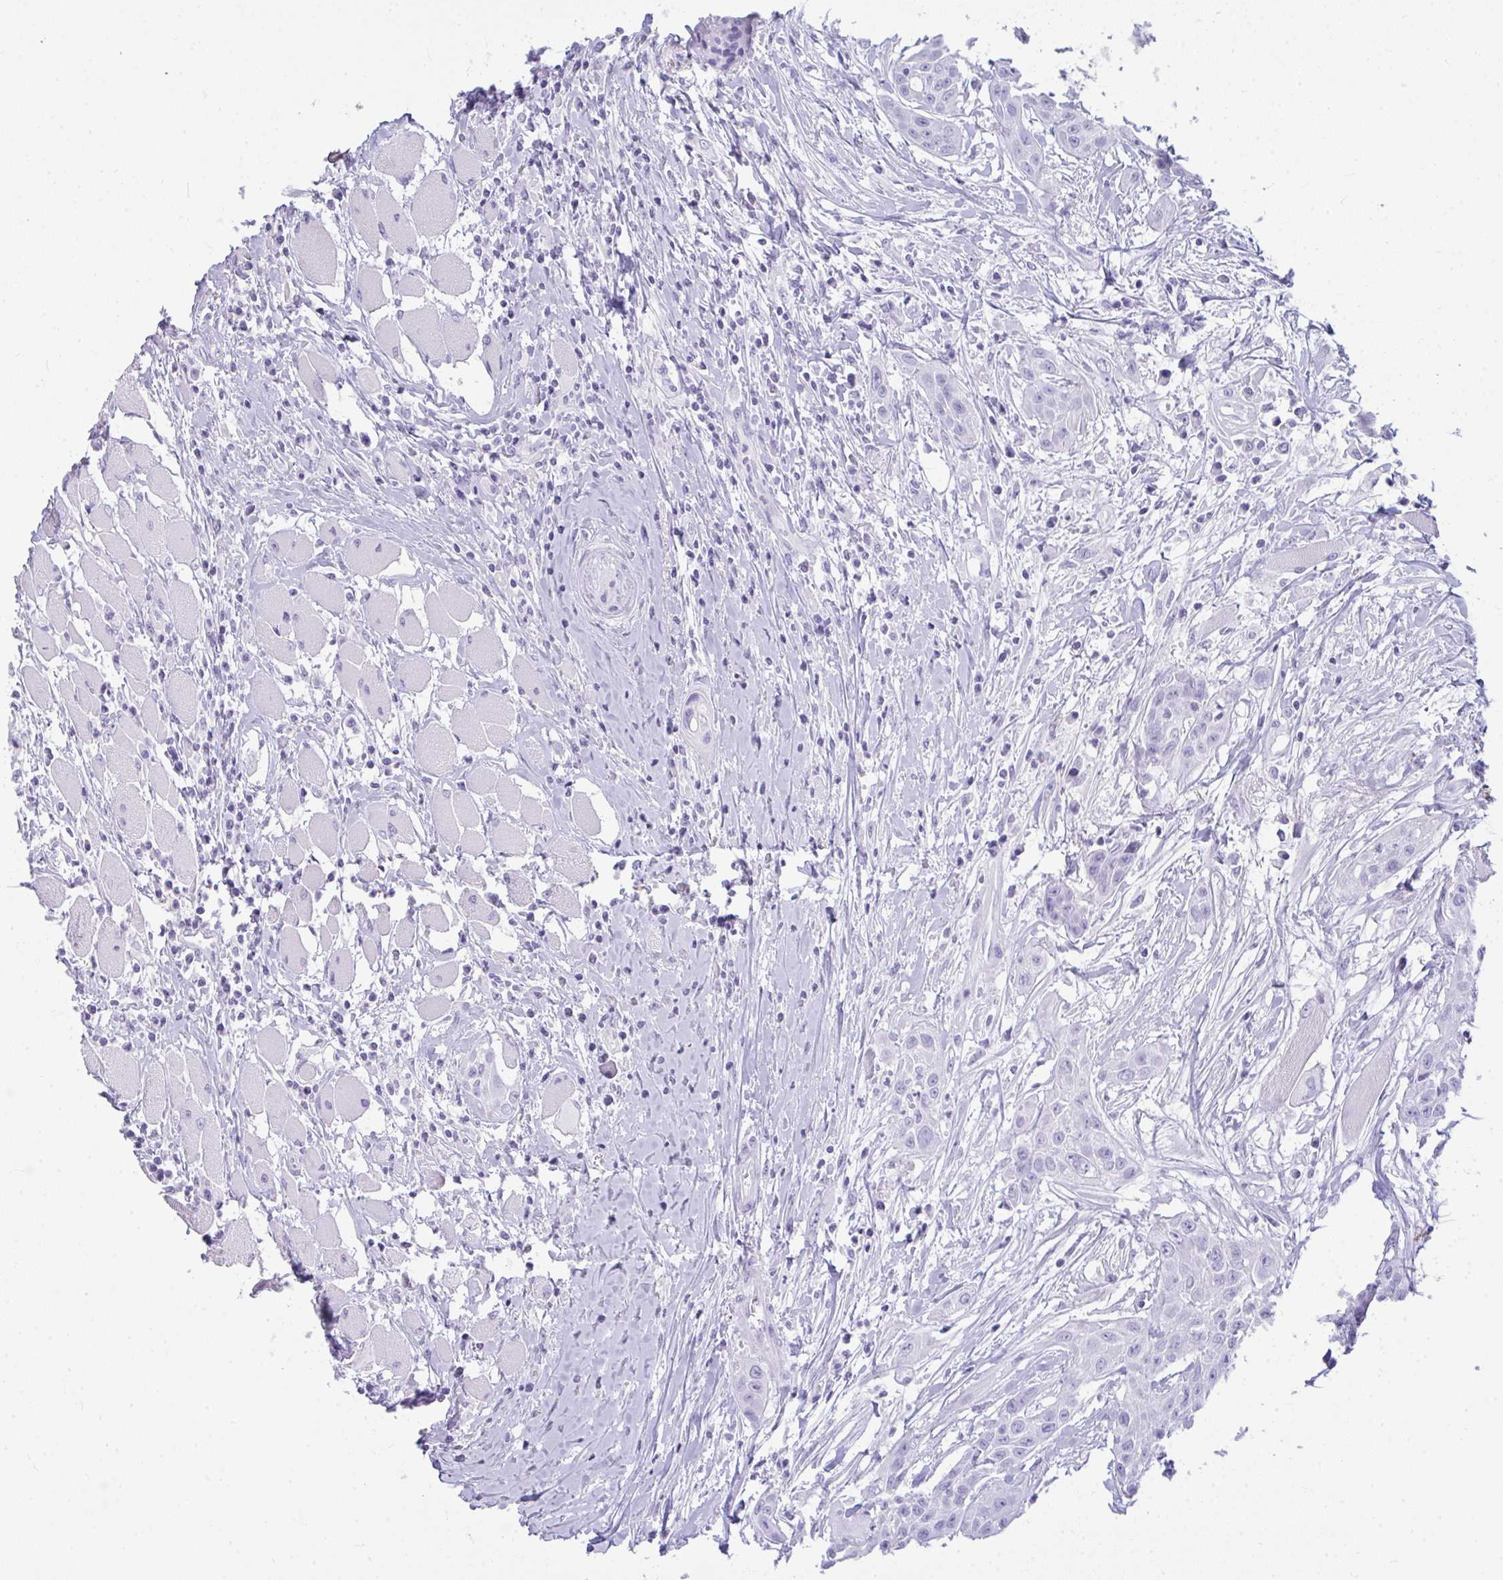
{"staining": {"intensity": "negative", "quantity": "none", "location": "none"}, "tissue": "head and neck cancer", "cell_type": "Tumor cells", "image_type": "cancer", "snomed": [{"axis": "morphology", "description": "Squamous cell carcinoma, NOS"}, {"axis": "topography", "description": "Head-Neck"}], "caption": "Human head and neck squamous cell carcinoma stained for a protein using immunohistochemistry shows no staining in tumor cells.", "gene": "RASL10A", "patient": {"sex": "female", "age": 73}}